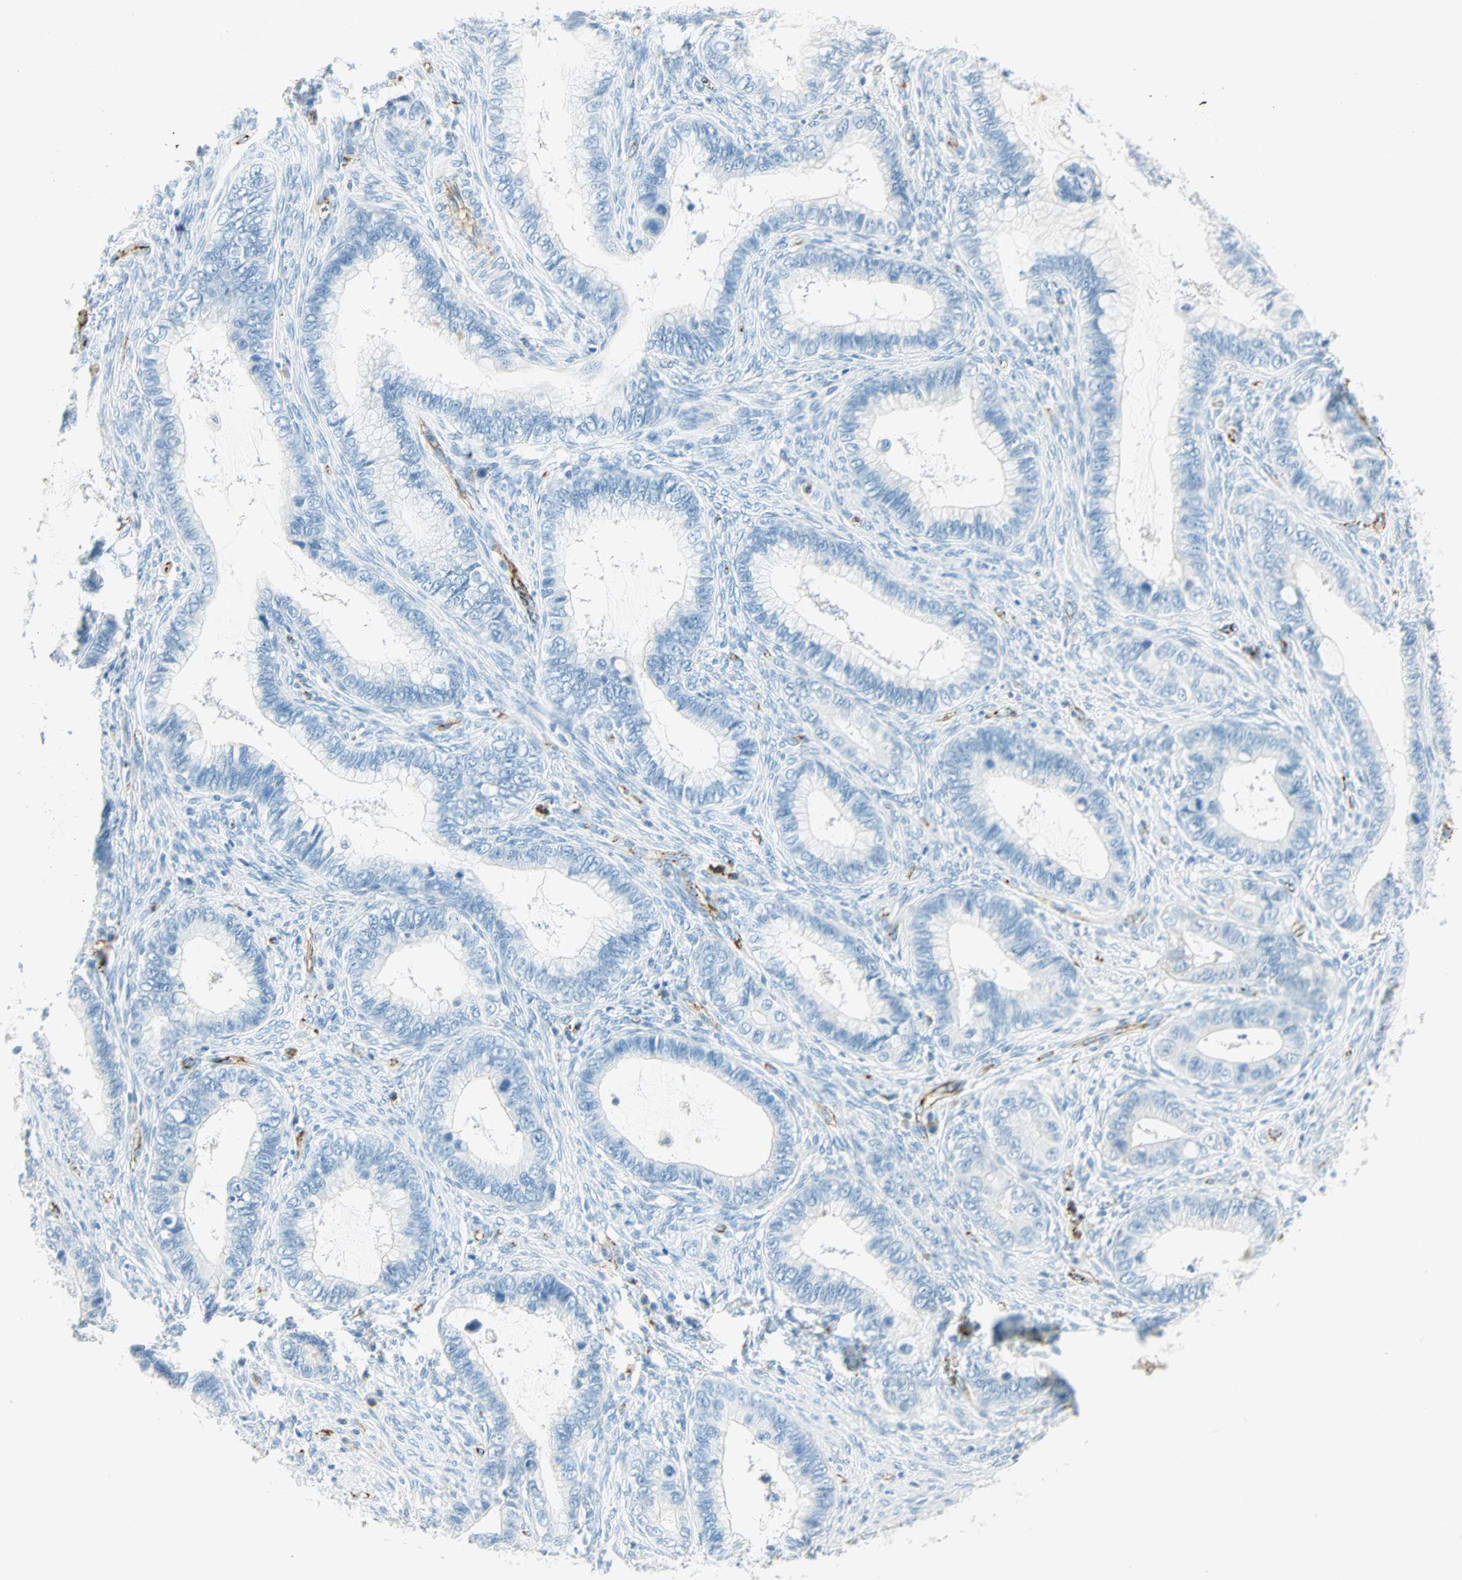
{"staining": {"intensity": "negative", "quantity": "none", "location": "none"}, "tissue": "cervical cancer", "cell_type": "Tumor cells", "image_type": "cancer", "snomed": [{"axis": "morphology", "description": "Adenocarcinoma, NOS"}, {"axis": "topography", "description": "Cervix"}], "caption": "This is an IHC histopathology image of human adenocarcinoma (cervical). There is no expression in tumor cells.", "gene": "VPS9D1", "patient": {"sex": "female", "age": 44}}